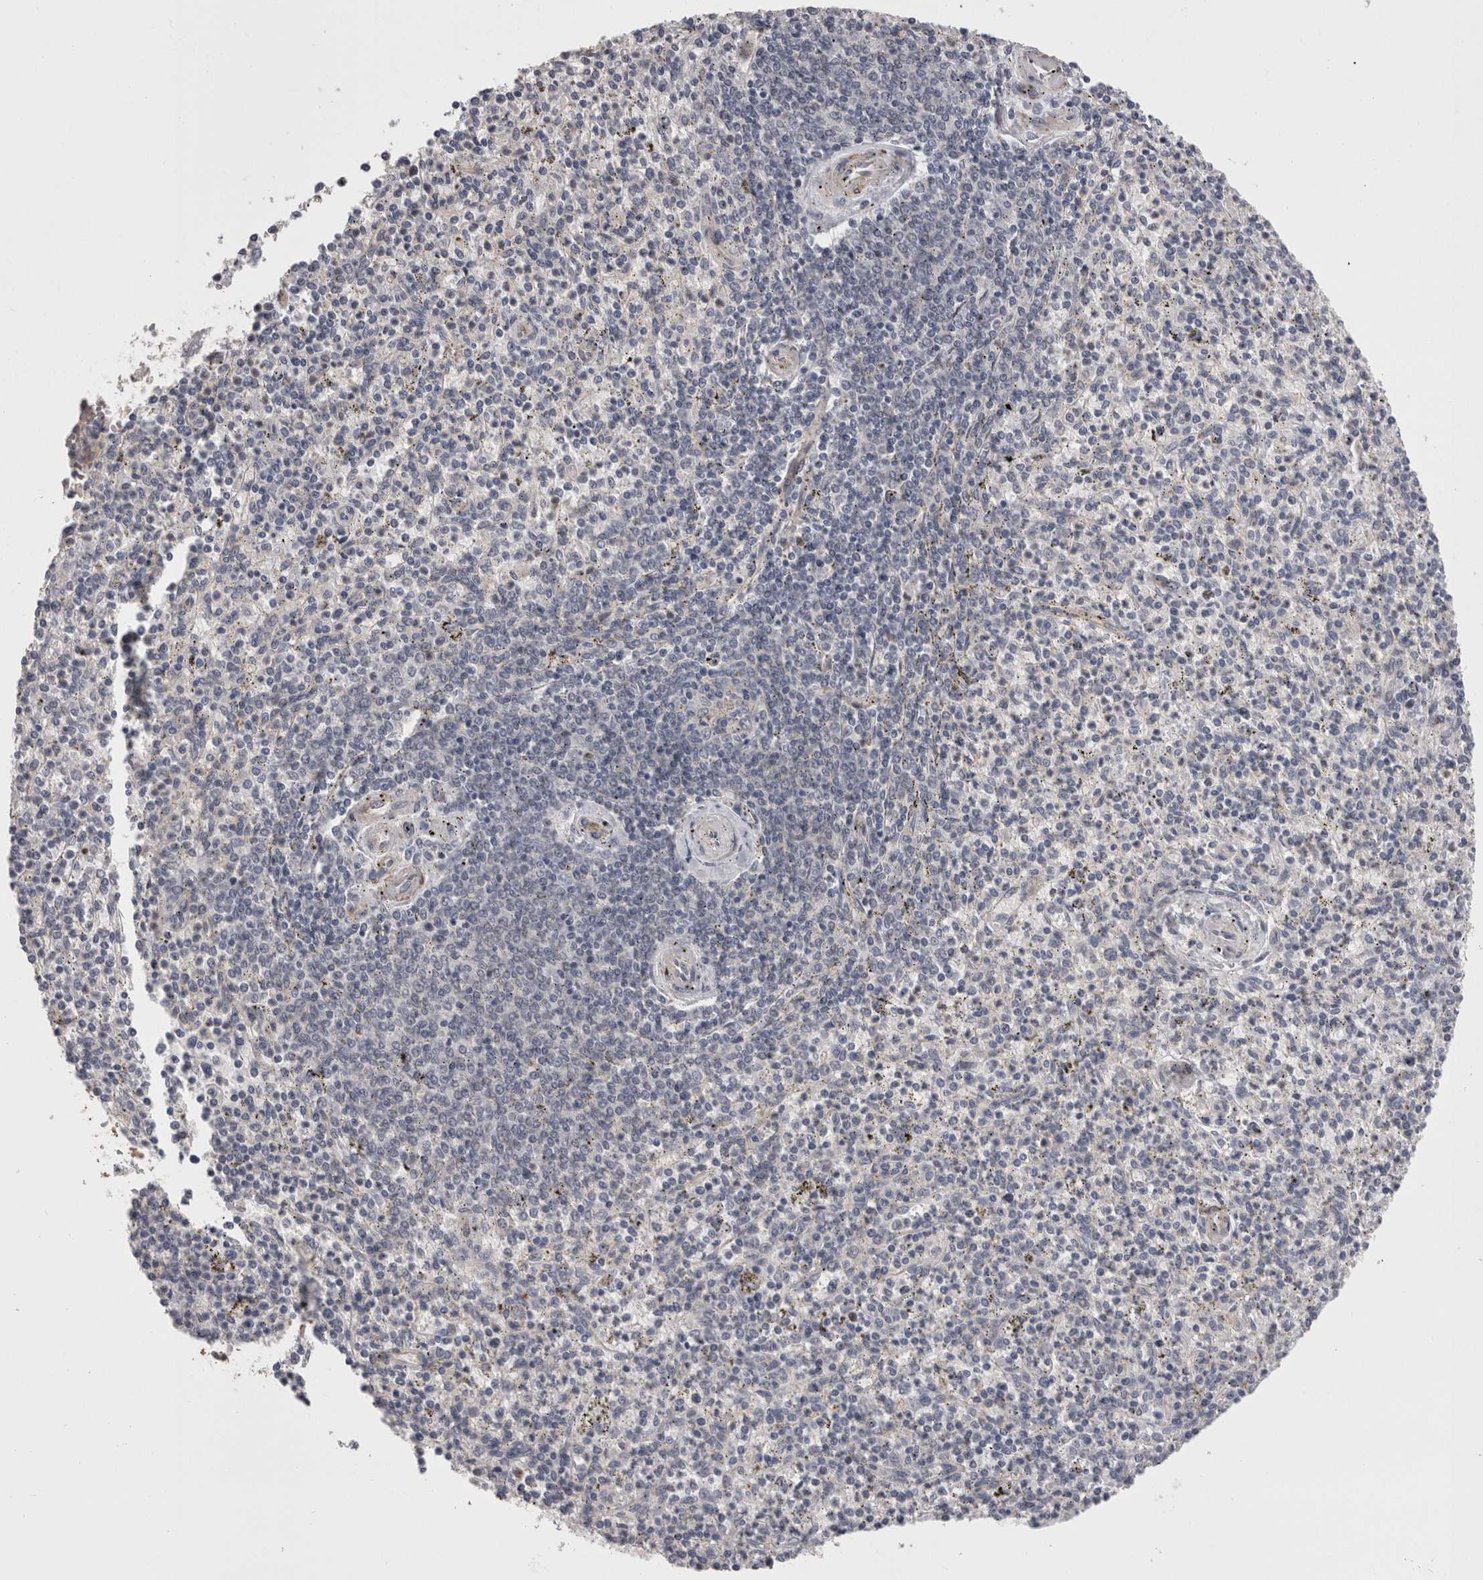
{"staining": {"intensity": "negative", "quantity": "none", "location": "none"}, "tissue": "spleen", "cell_type": "Cells in red pulp", "image_type": "normal", "snomed": [{"axis": "morphology", "description": "Normal tissue, NOS"}, {"axis": "topography", "description": "Spleen"}], "caption": "Image shows no protein positivity in cells in red pulp of benign spleen.", "gene": "RMDN1", "patient": {"sex": "male", "age": 72}}